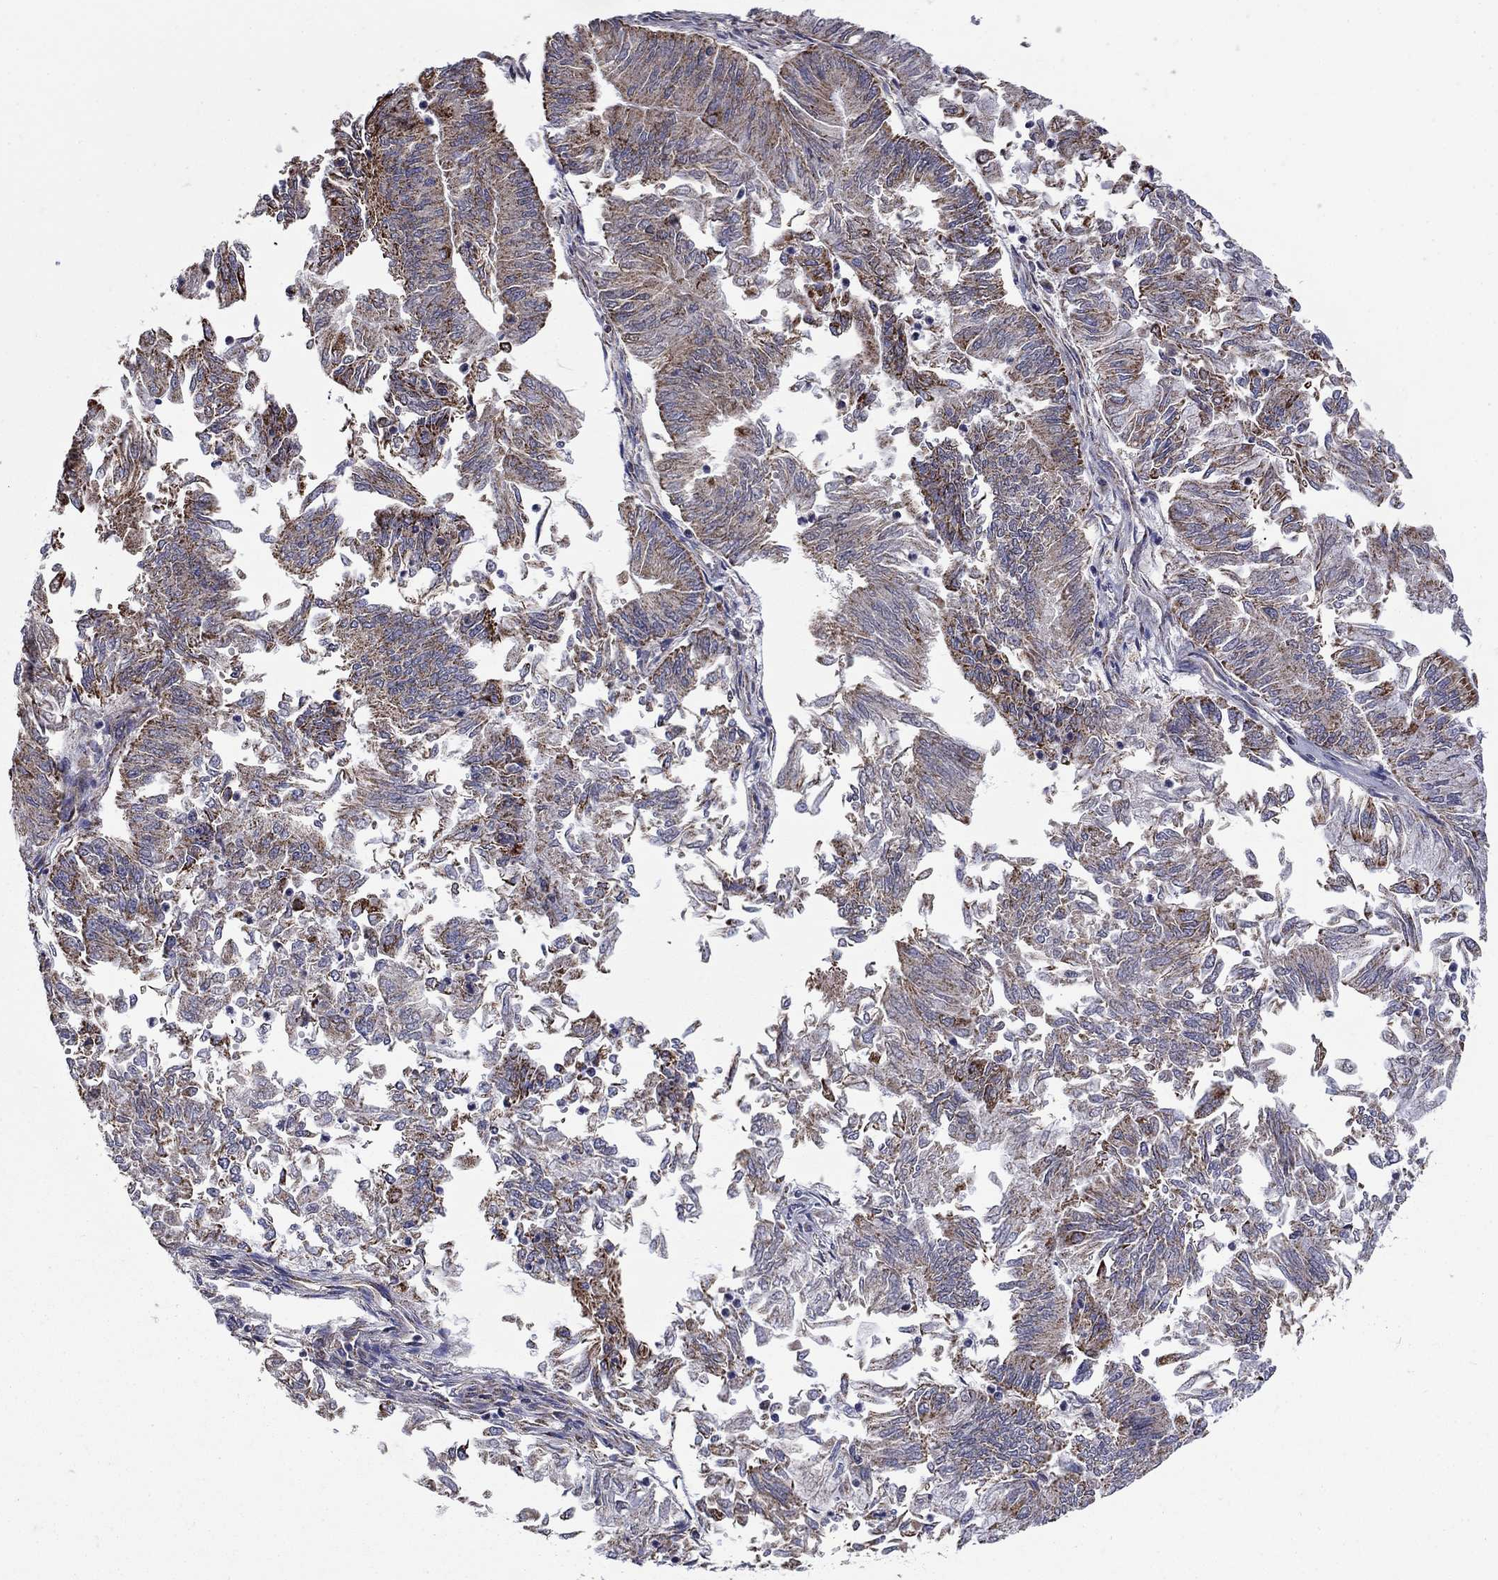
{"staining": {"intensity": "moderate", "quantity": "25%-75%", "location": "cytoplasmic/membranous"}, "tissue": "endometrial cancer", "cell_type": "Tumor cells", "image_type": "cancer", "snomed": [{"axis": "morphology", "description": "Adenocarcinoma, NOS"}, {"axis": "topography", "description": "Endometrium"}], "caption": "Immunohistochemical staining of endometrial cancer (adenocarcinoma) demonstrates medium levels of moderate cytoplasmic/membranous staining in approximately 25%-75% of tumor cells.", "gene": "HPS5", "patient": {"sex": "female", "age": 59}}